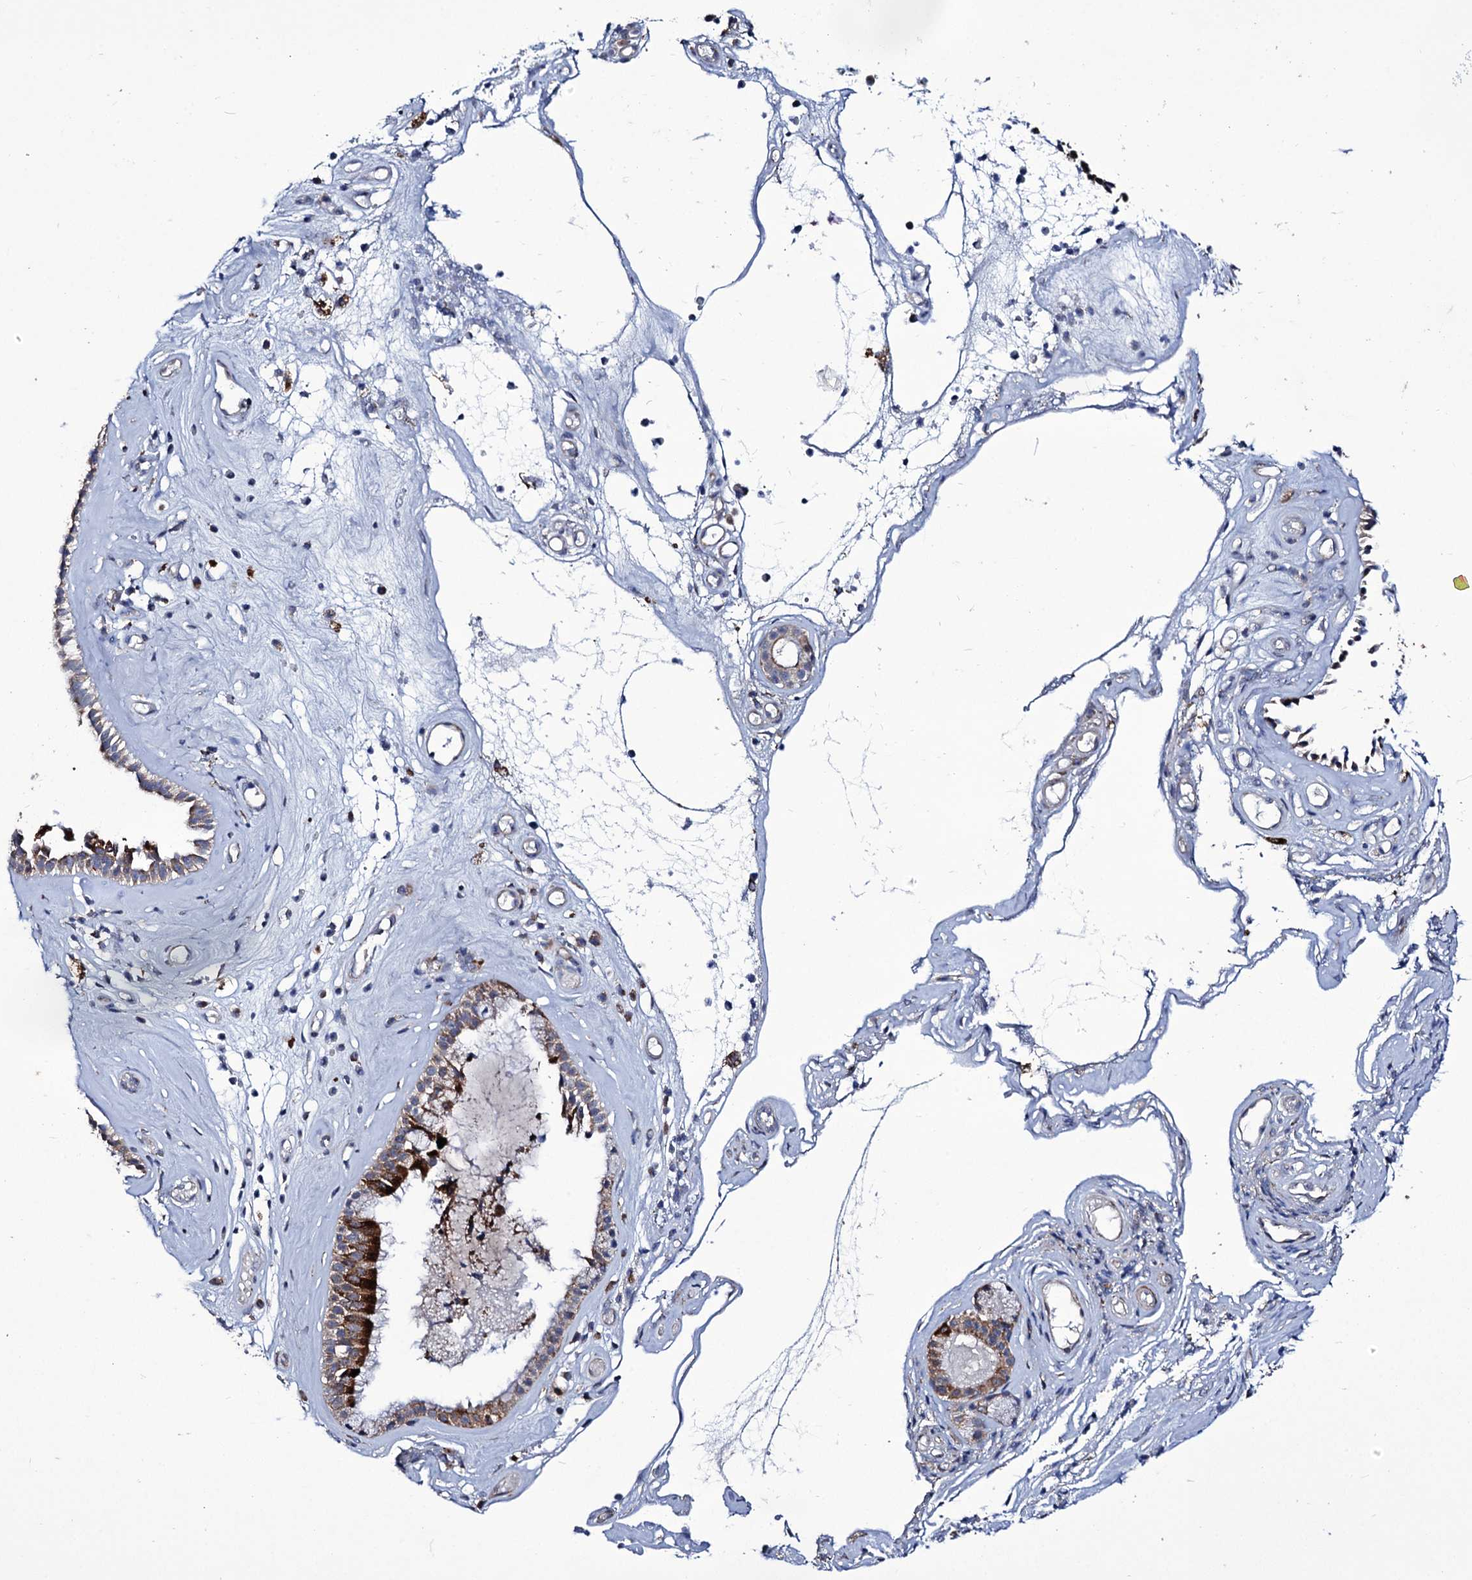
{"staining": {"intensity": "strong", "quantity": "25%-75%", "location": "cytoplasmic/membranous"}, "tissue": "nasopharynx", "cell_type": "Respiratory epithelial cells", "image_type": "normal", "snomed": [{"axis": "morphology", "description": "Normal tissue, NOS"}, {"axis": "morphology", "description": "Inflammation, NOS"}, {"axis": "topography", "description": "Nasopharynx"}], "caption": "Brown immunohistochemical staining in unremarkable human nasopharynx demonstrates strong cytoplasmic/membranous positivity in approximately 25%-75% of respiratory epithelial cells.", "gene": "TUBGCP5", "patient": {"sex": "male", "age": 29}}